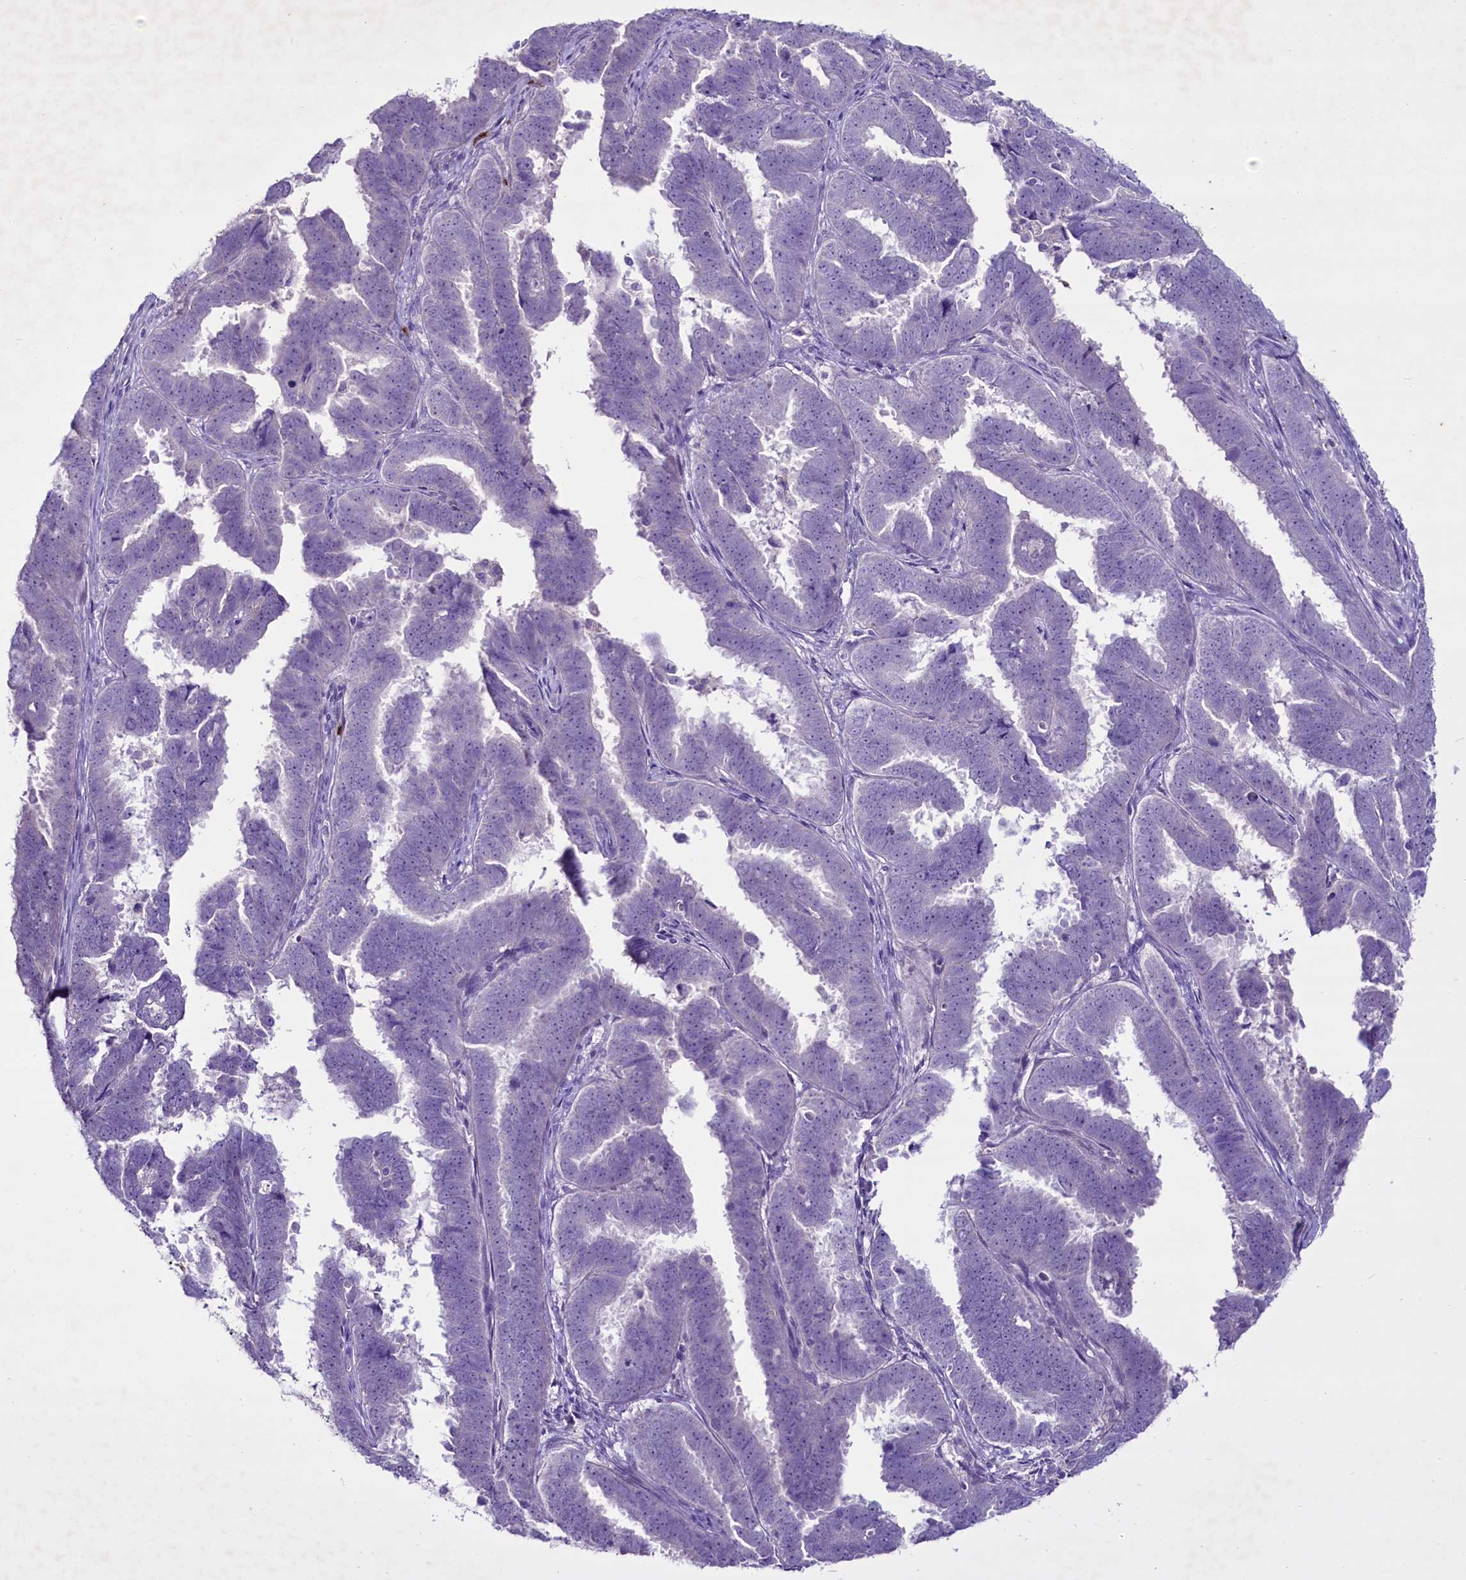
{"staining": {"intensity": "negative", "quantity": "none", "location": "none"}, "tissue": "endometrial cancer", "cell_type": "Tumor cells", "image_type": "cancer", "snomed": [{"axis": "morphology", "description": "Adenocarcinoma, NOS"}, {"axis": "topography", "description": "Endometrium"}], "caption": "Tumor cells are negative for protein expression in human adenocarcinoma (endometrial).", "gene": "FAM209B", "patient": {"sex": "female", "age": 75}}